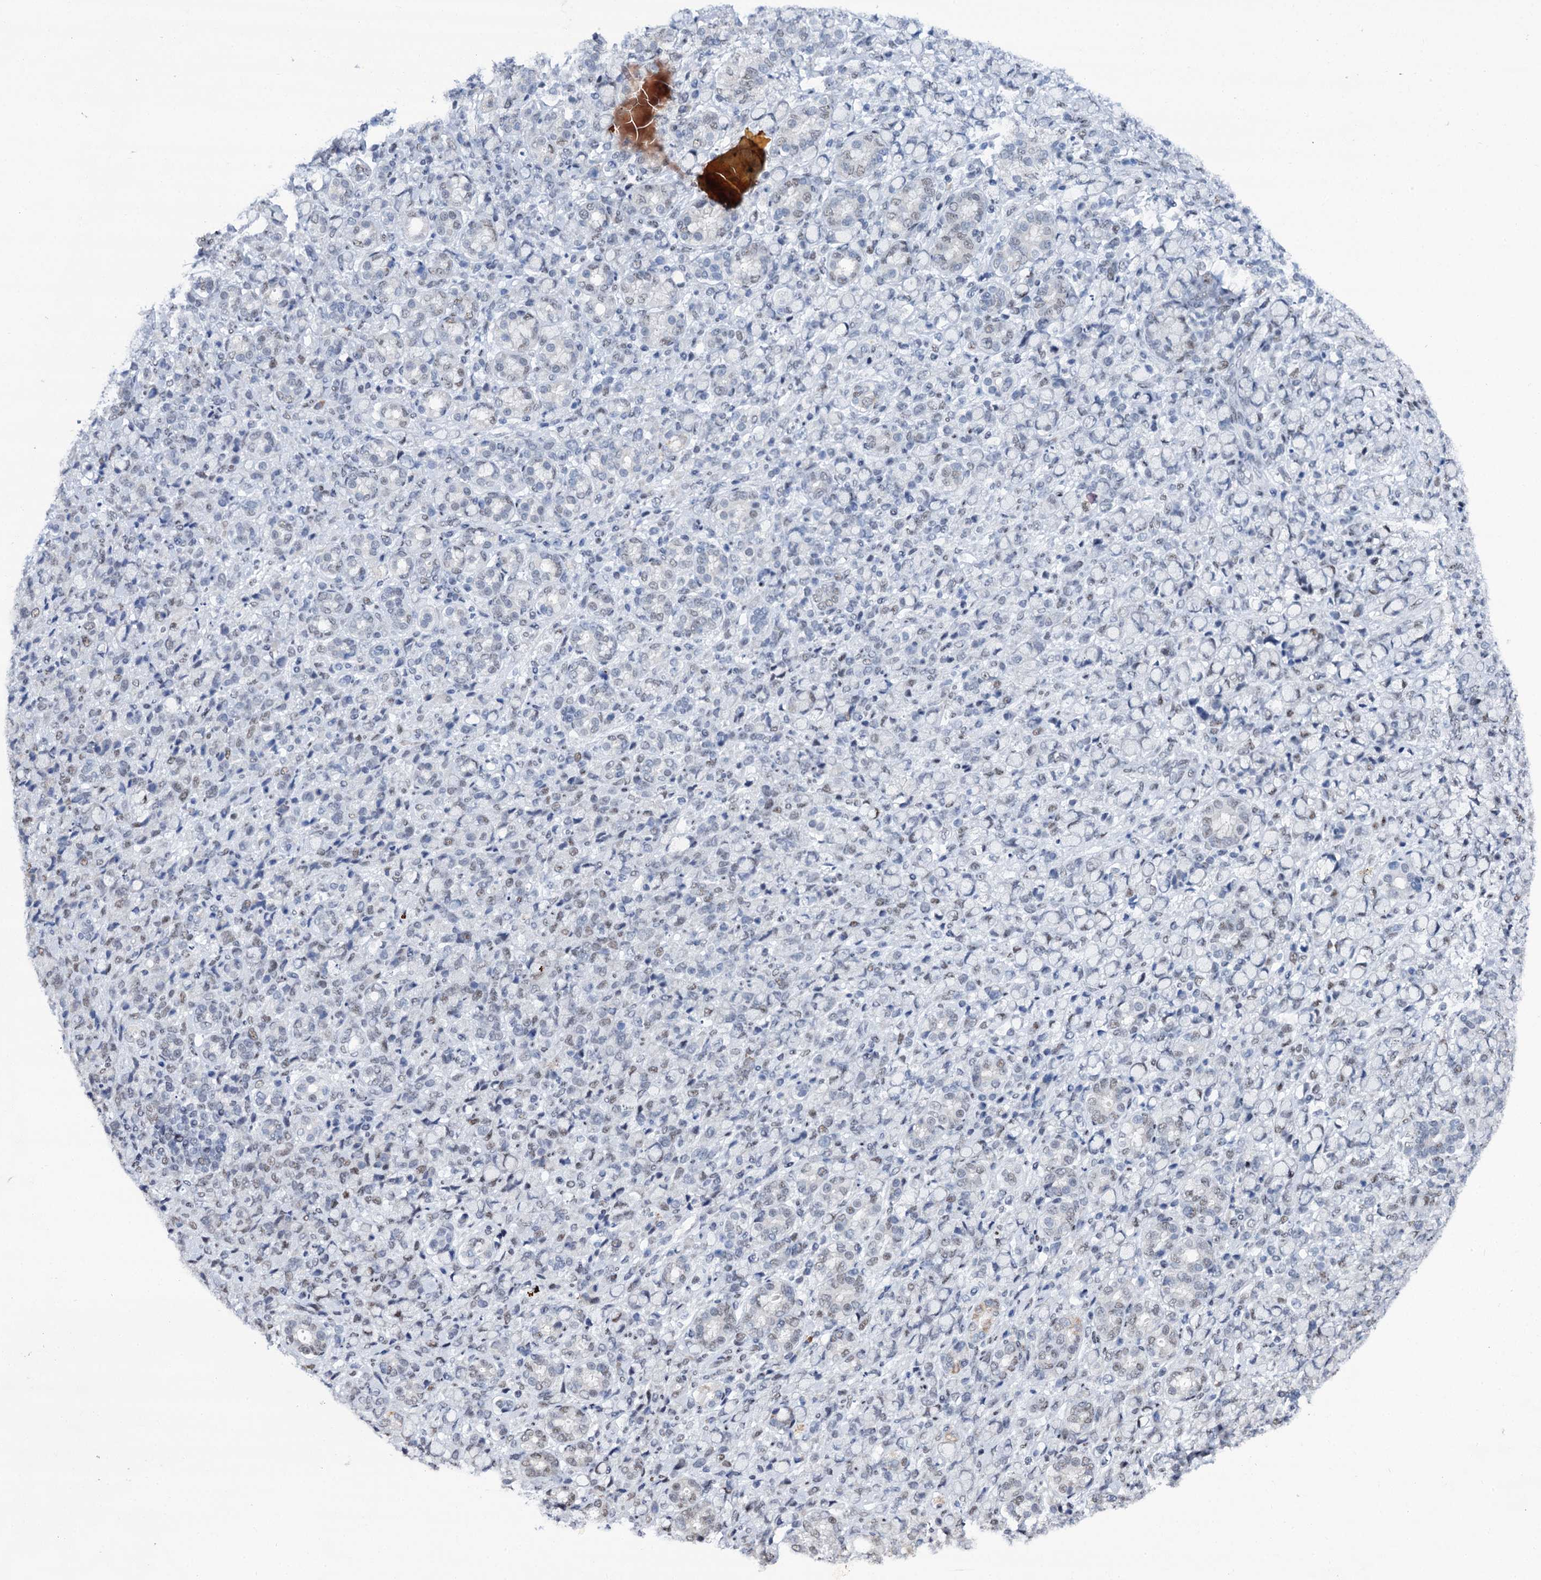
{"staining": {"intensity": "weak", "quantity": "<25%", "location": "nuclear"}, "tissue": "stomach cancer", "cell_type": "Tumor cells", "image_type": "cancer", "snomed": [{"axis": "morphology", "description": "Adenocarcinoma, NOS"}, {"axis": "topography", "description": "Stomach"}], "caption": "Protein analysis of stomach adenocarcinoma reveals no significant staining in tumor cells.", "gene": "SREK1", "patient": {"sex": "female", "age": 79}}